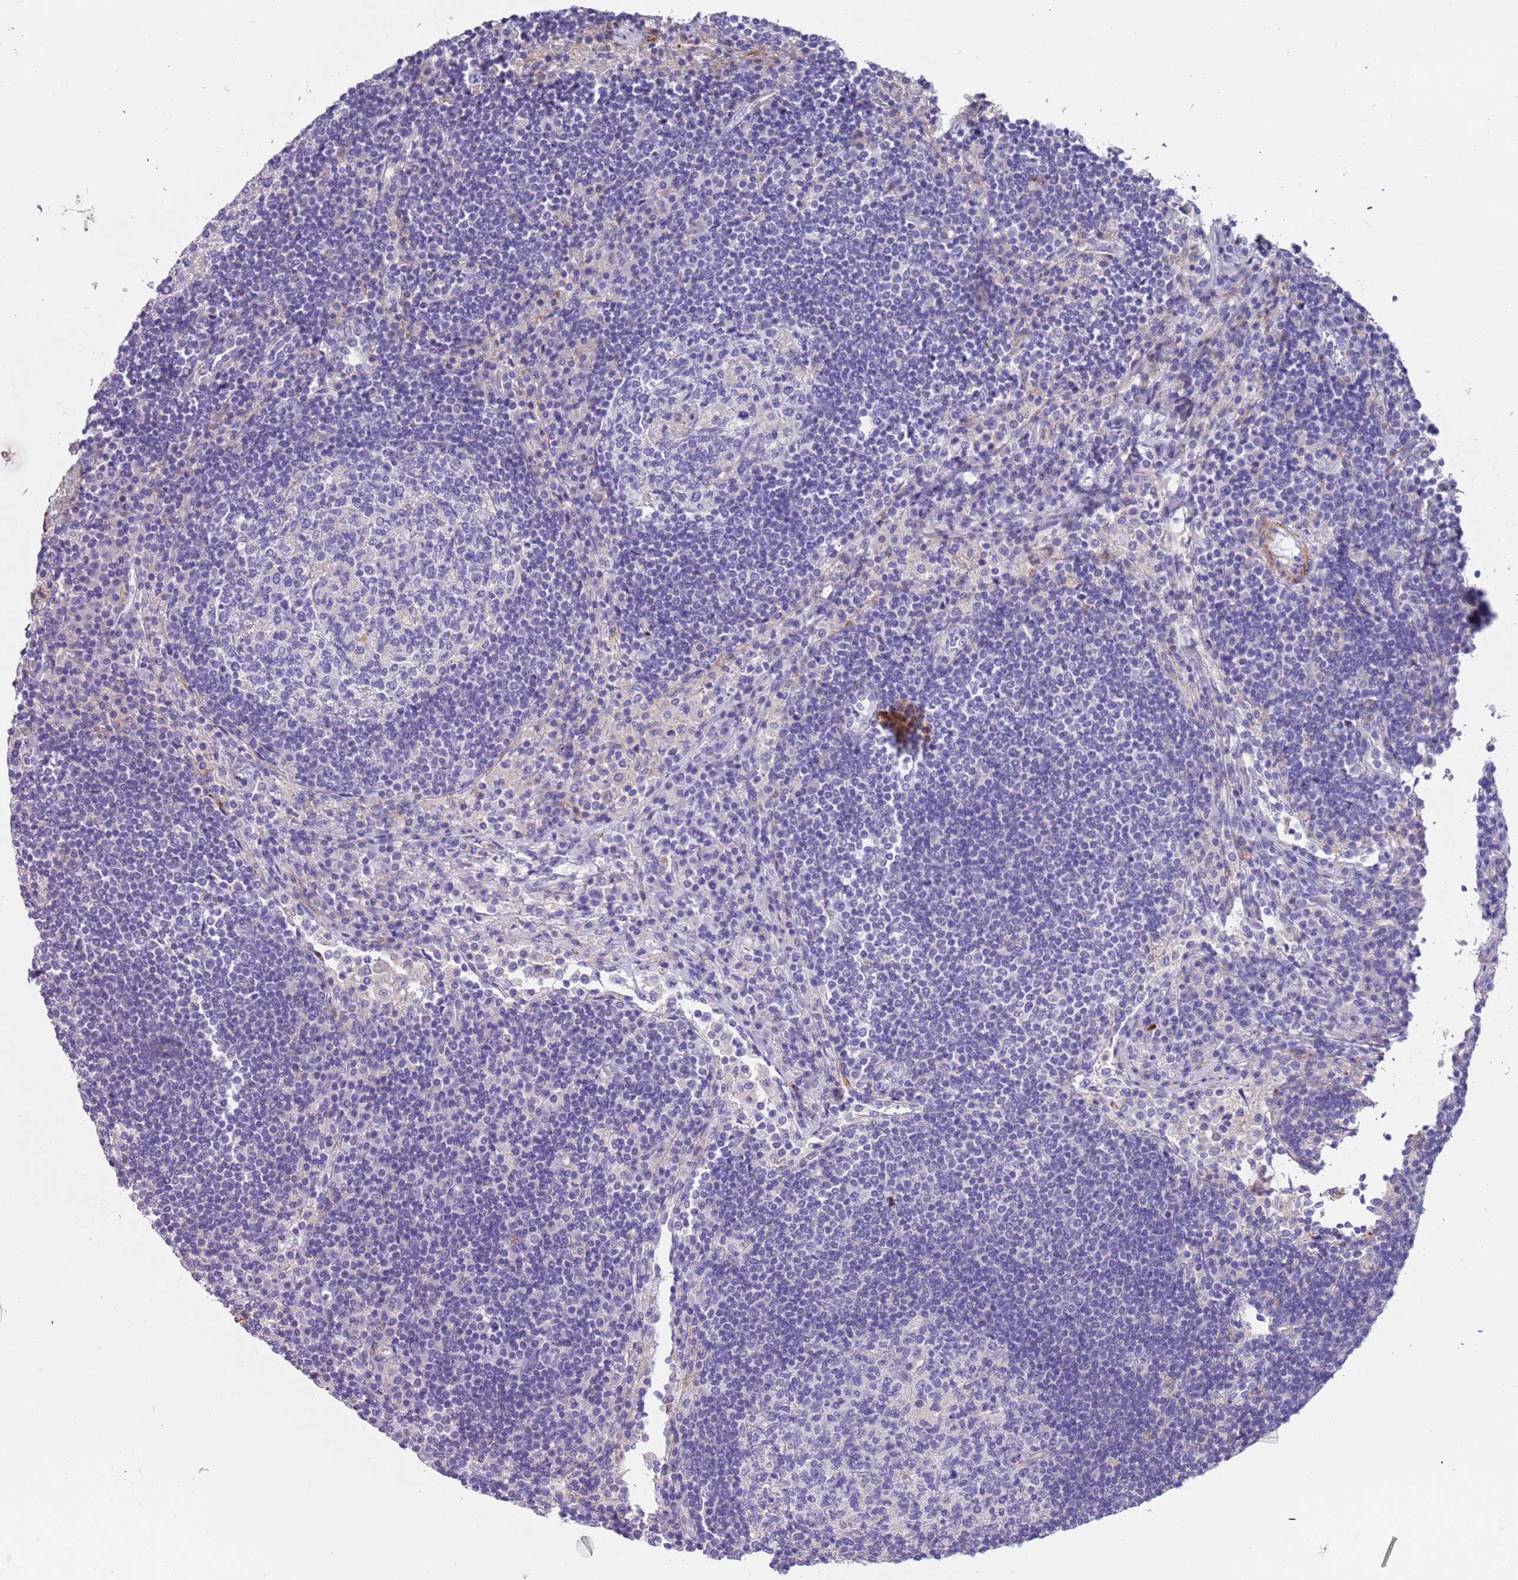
{"staining": {"intensity": "weak", "quantity": "<25%", "location": "cytoplasmic/membranous"}, "tissue": "lymph node", "cell_type": "Germinal center cells", "image_type": "normal", "snomed": [{"axis": "morphology", "description": "Normal tissue, NOS"}, {"axis": "topography", "description": "Lymph node"}], "caption": "IHC of benign lymph node exhibits no expression in germinal center cells.", "gene": "PCGF2", "patient": {"sex": "female", "age": 53}}